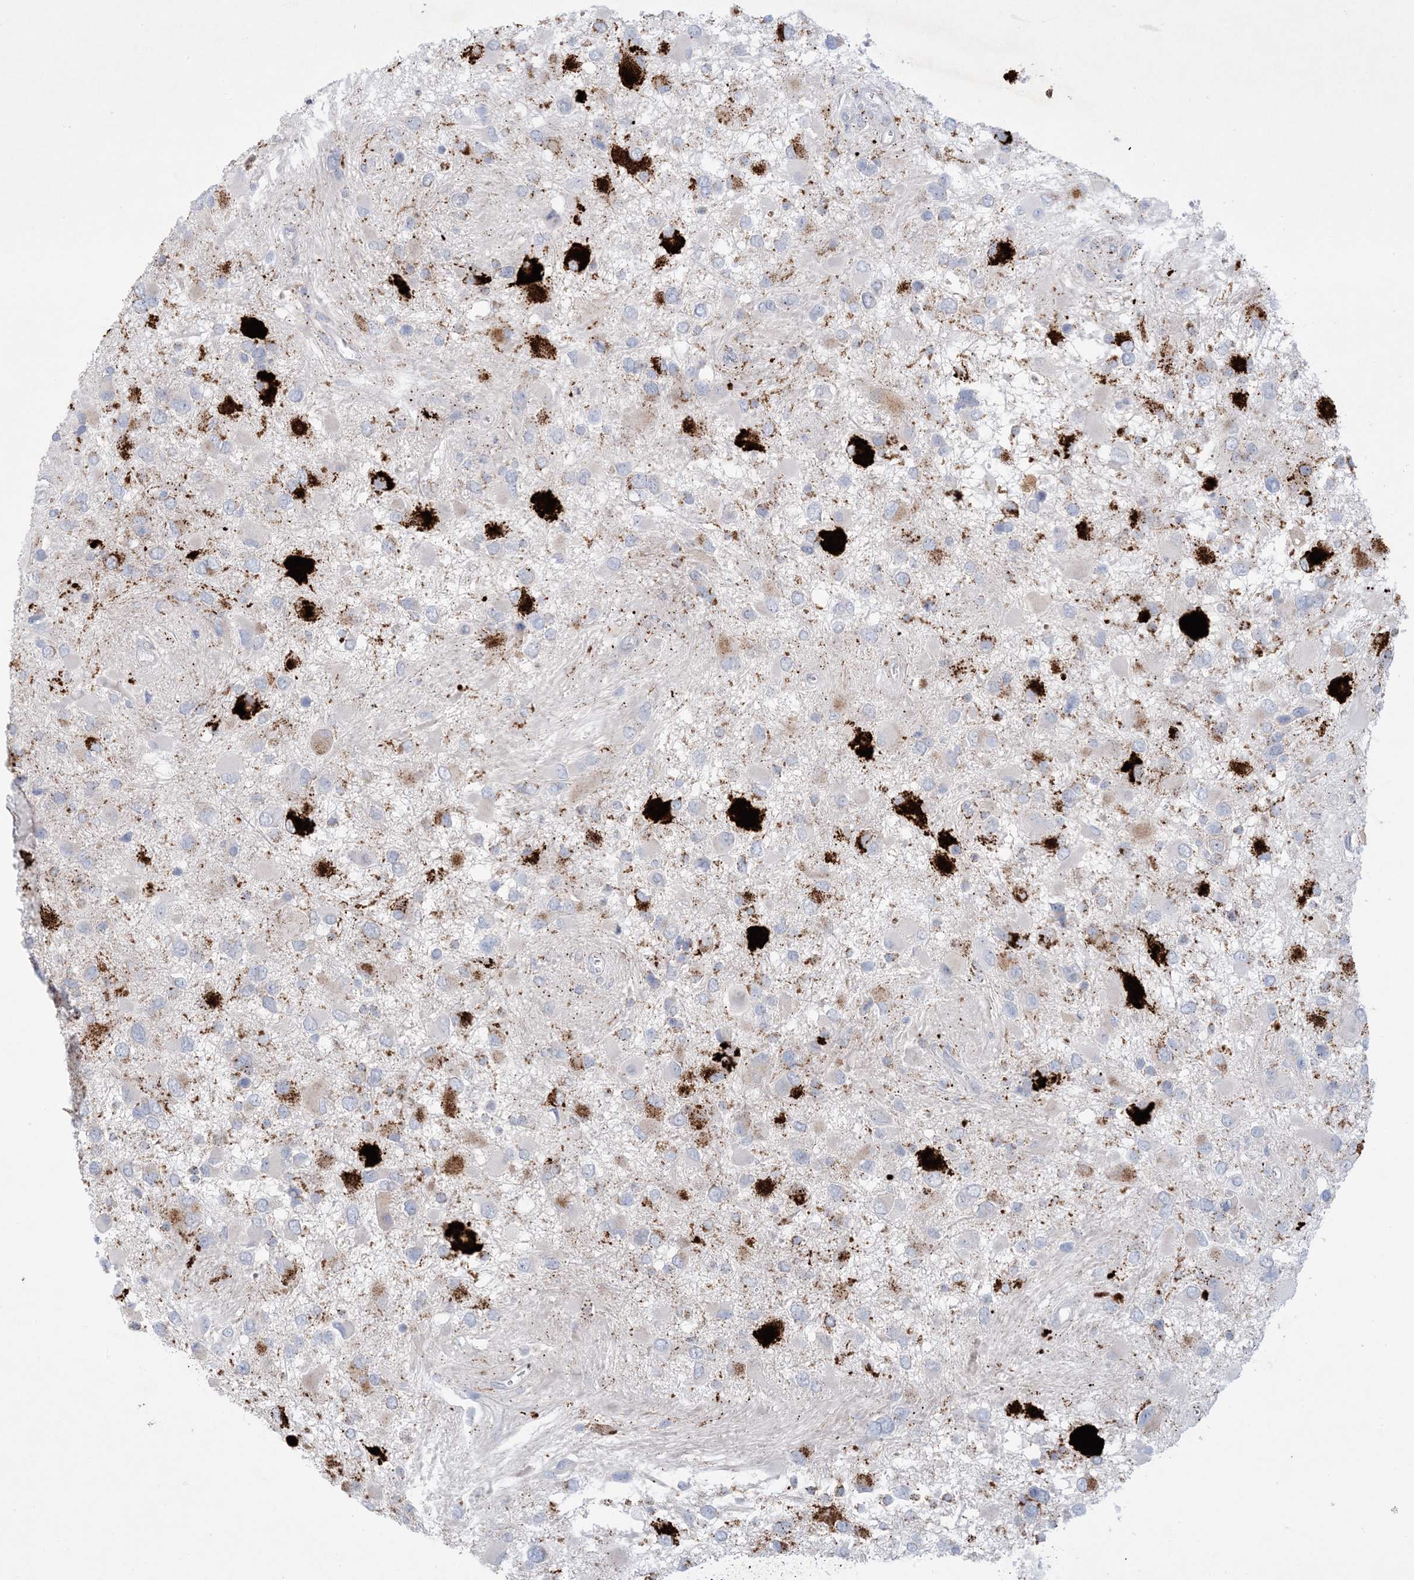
{"staining": {"intensity": "moderate", "quantity": "<25%", "location": "cytoplasmic/membranous"}, "tissue": "glioma", "cell_type": "Tumor cells", "image_type": "cancer", "snomed": [{"axis": "morphology", "description": "Glioma, malignant, High grade"}, {"axis": "topography", "description": "Brain"}], "caption": "Glioma was stained to show a protein in brown. There is low levels of moderate cytoplasmic/membranous expression in about <25% of tumor cells. Using DAB (3,3'-diaminobenzidine) (brown) and hematoxylin (blue) stains, captured at high magnification using brightfield microscopy.", "gene": "KCTD6", "patient": {"sex": "male", "age": 53}}